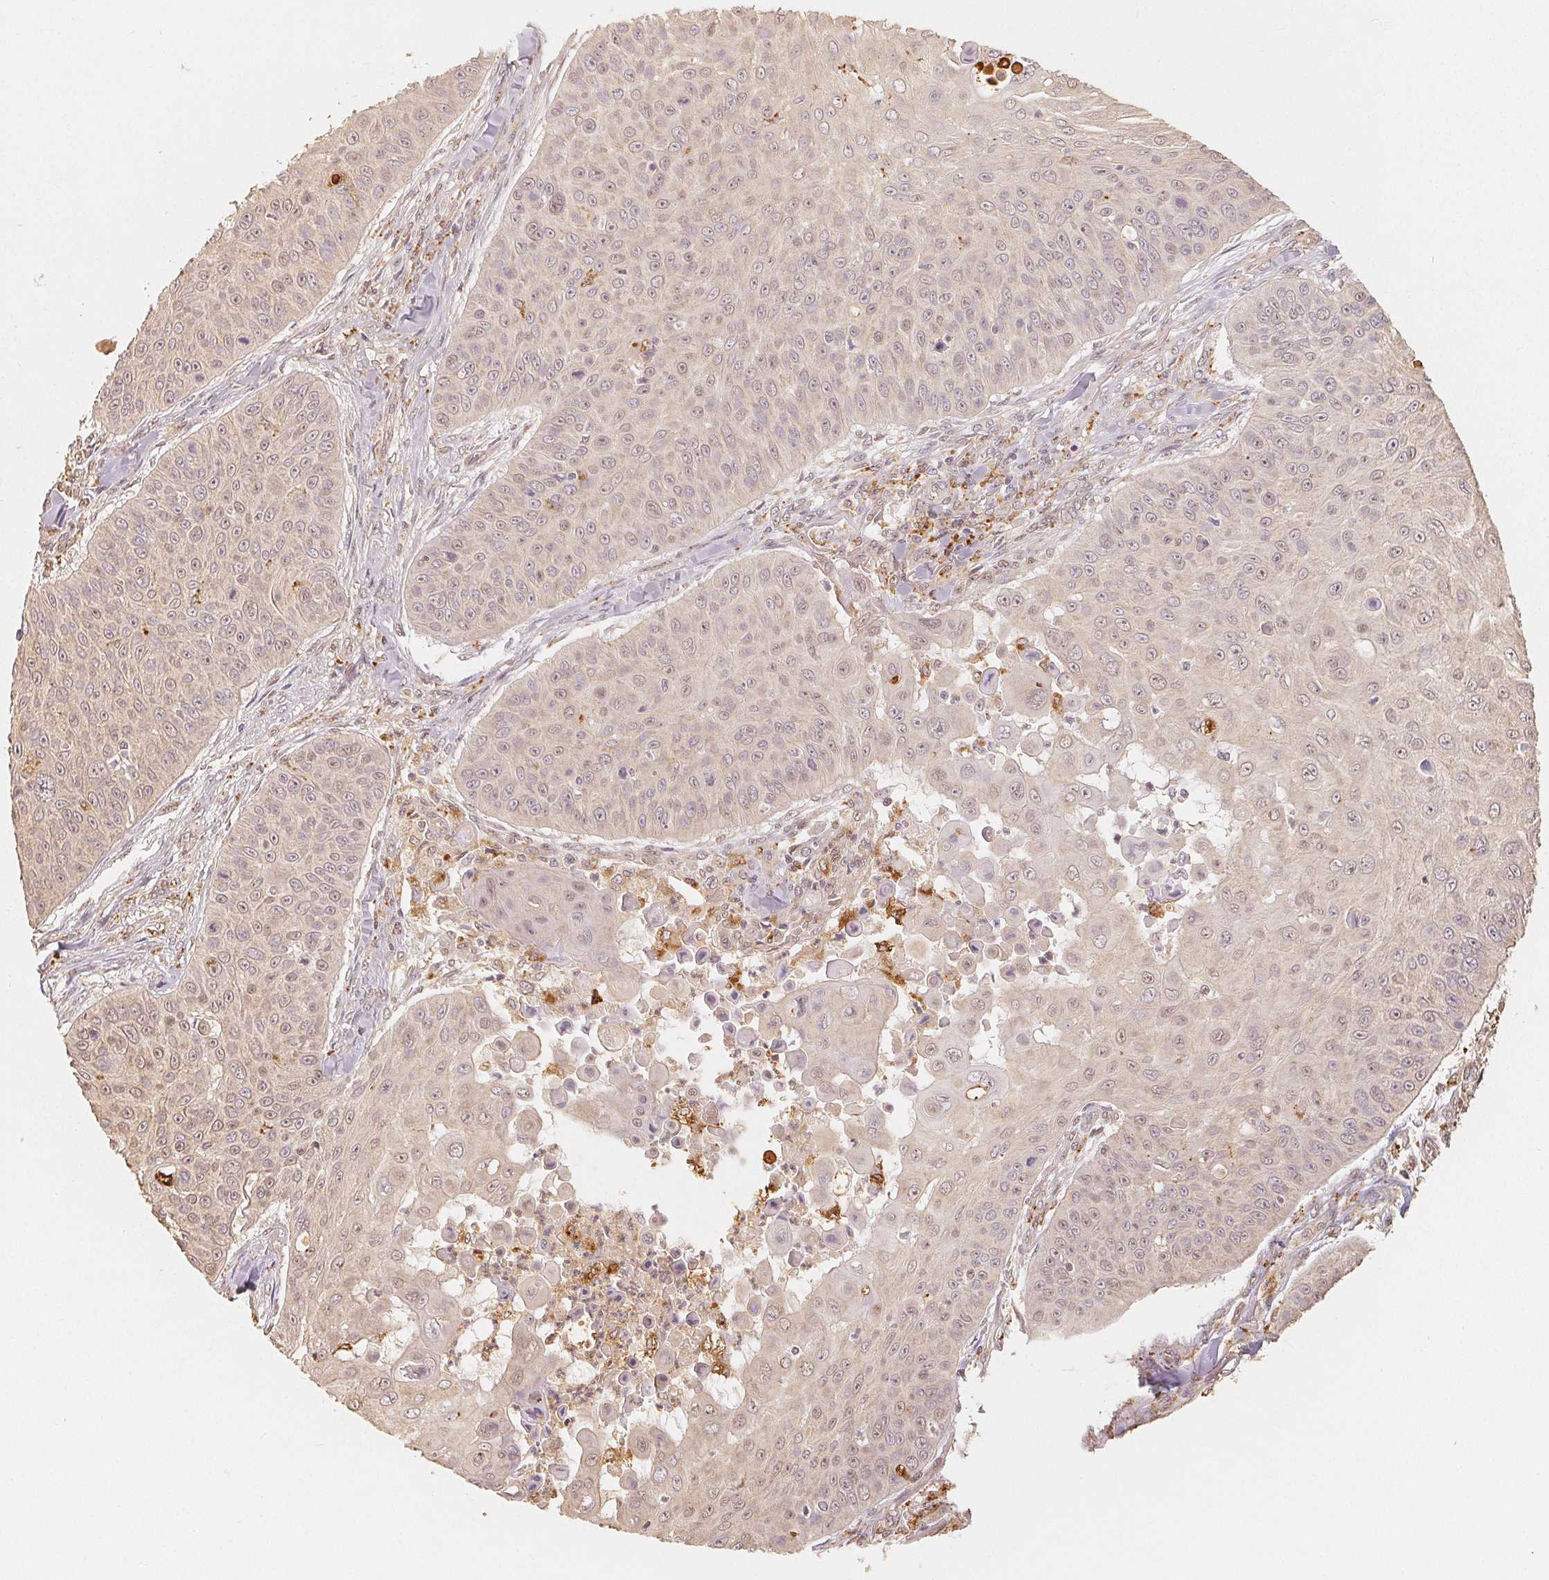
{"staining": {"intensity": "weak", "quantity": "<25%", "location": "nuclear"}, "tissue": "skin cancer", "cell_type": "Tumor cells", "image_type": "cancer", "snomed": [{"axis": "morphology", "description": "Squamous cell carcinoma, NOS"}, {"axis": "topography", "description": "Skin"}], "caption": "IHC photomicrograph of neoplastic tissue: human skin cancer (squamous cell carcinoma) stained with DAB displays no significant protein staining in tumor cells.", "gene": "GUSB", "patient": {"sex": "male", "age": 82}}